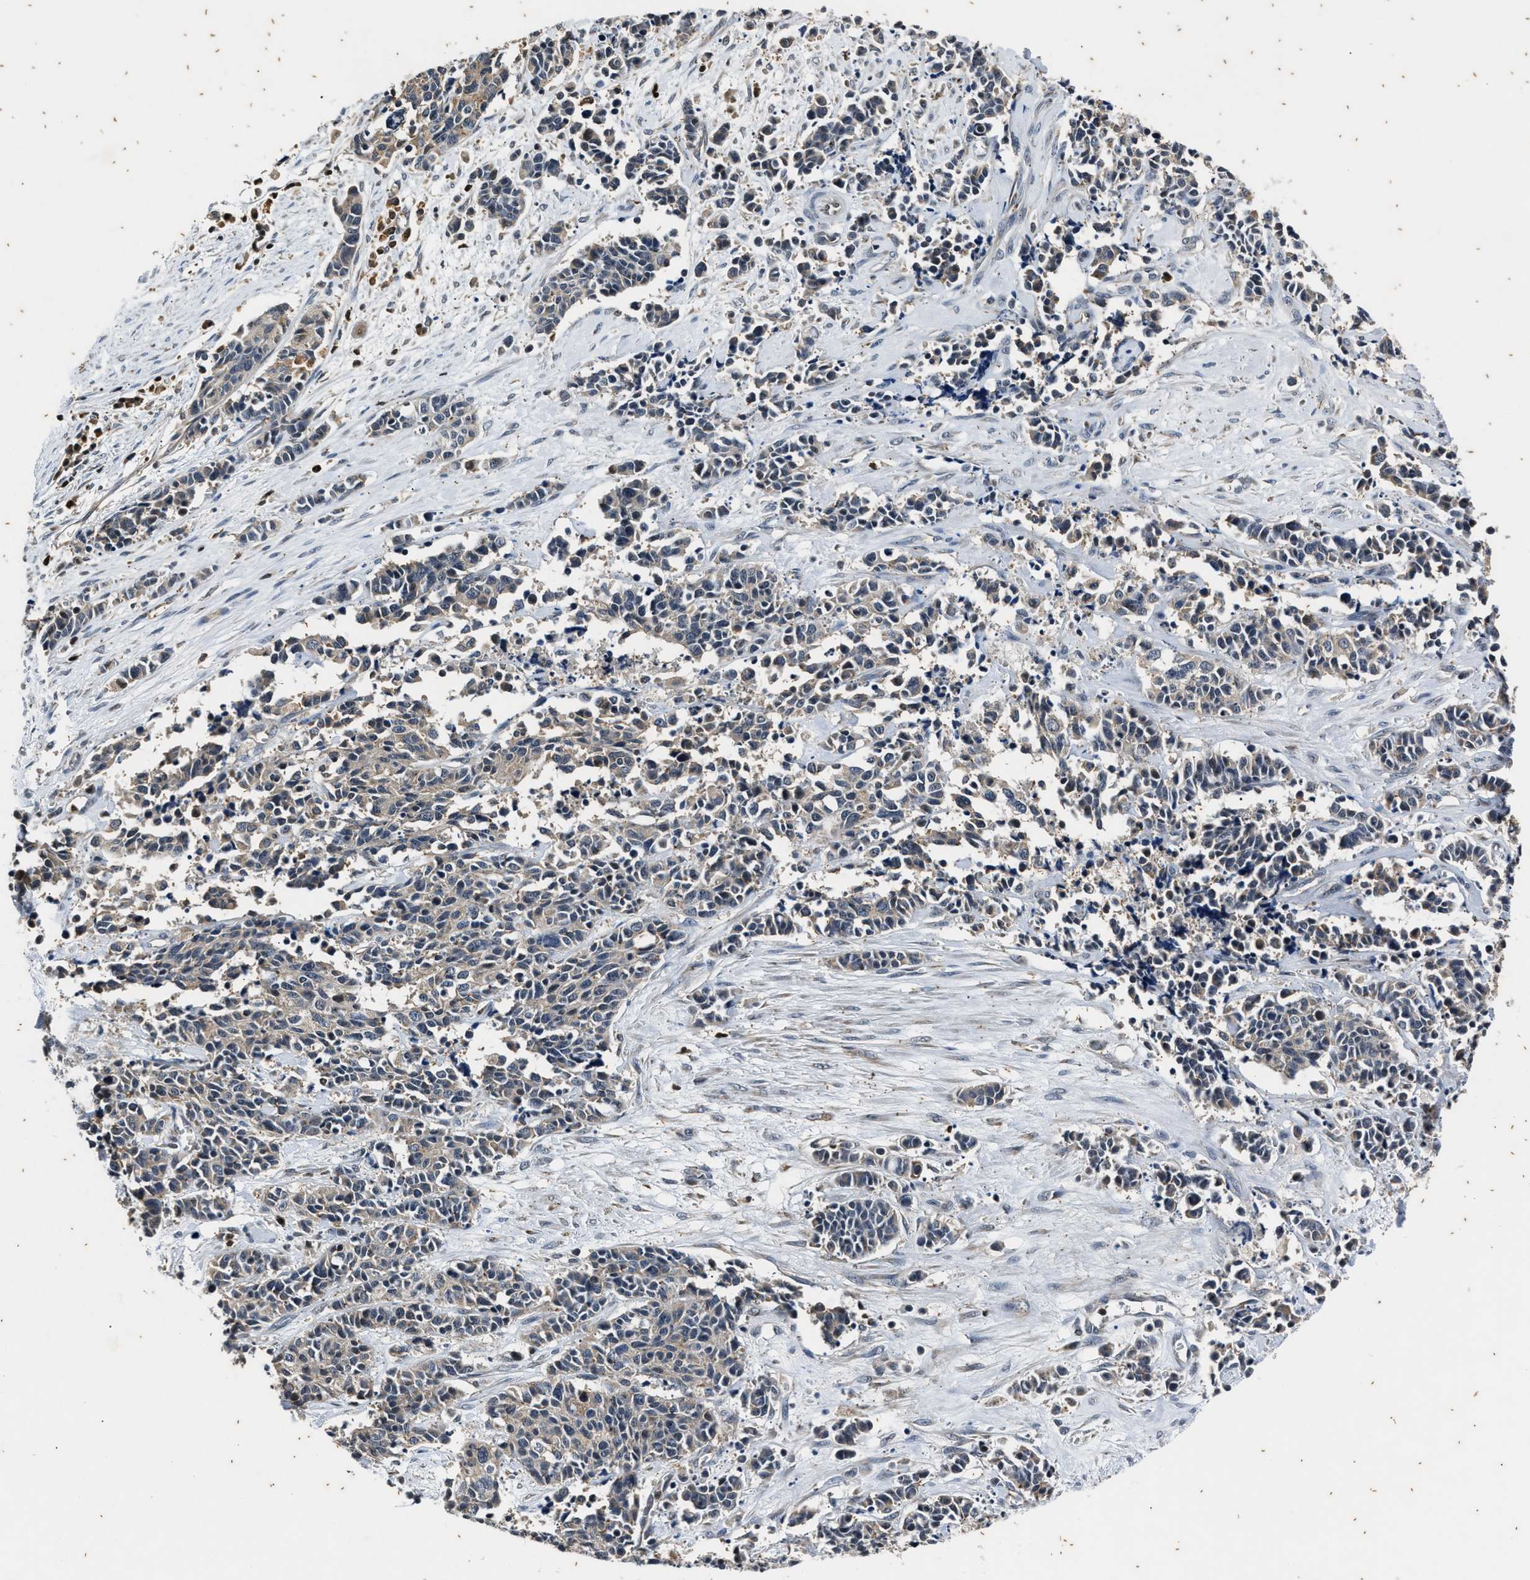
{"staining": {"intensity": "negative", "quantity": "none", "location": "none"}, "tissue": "cervical cancer", "cell_type": "Tumor cells", "image_type": "cancer", "snomed": [{"axis": "morphology", "description": "Squamous cell carcinoma, NOS"}, {"axis": "topography", "description": "Cervix"}], "caption": "Tumor cells are negative for brown protein staining in cervical cancer.", "gene": "PTPN7", "patient": {"sex": "female", "age": 35}}